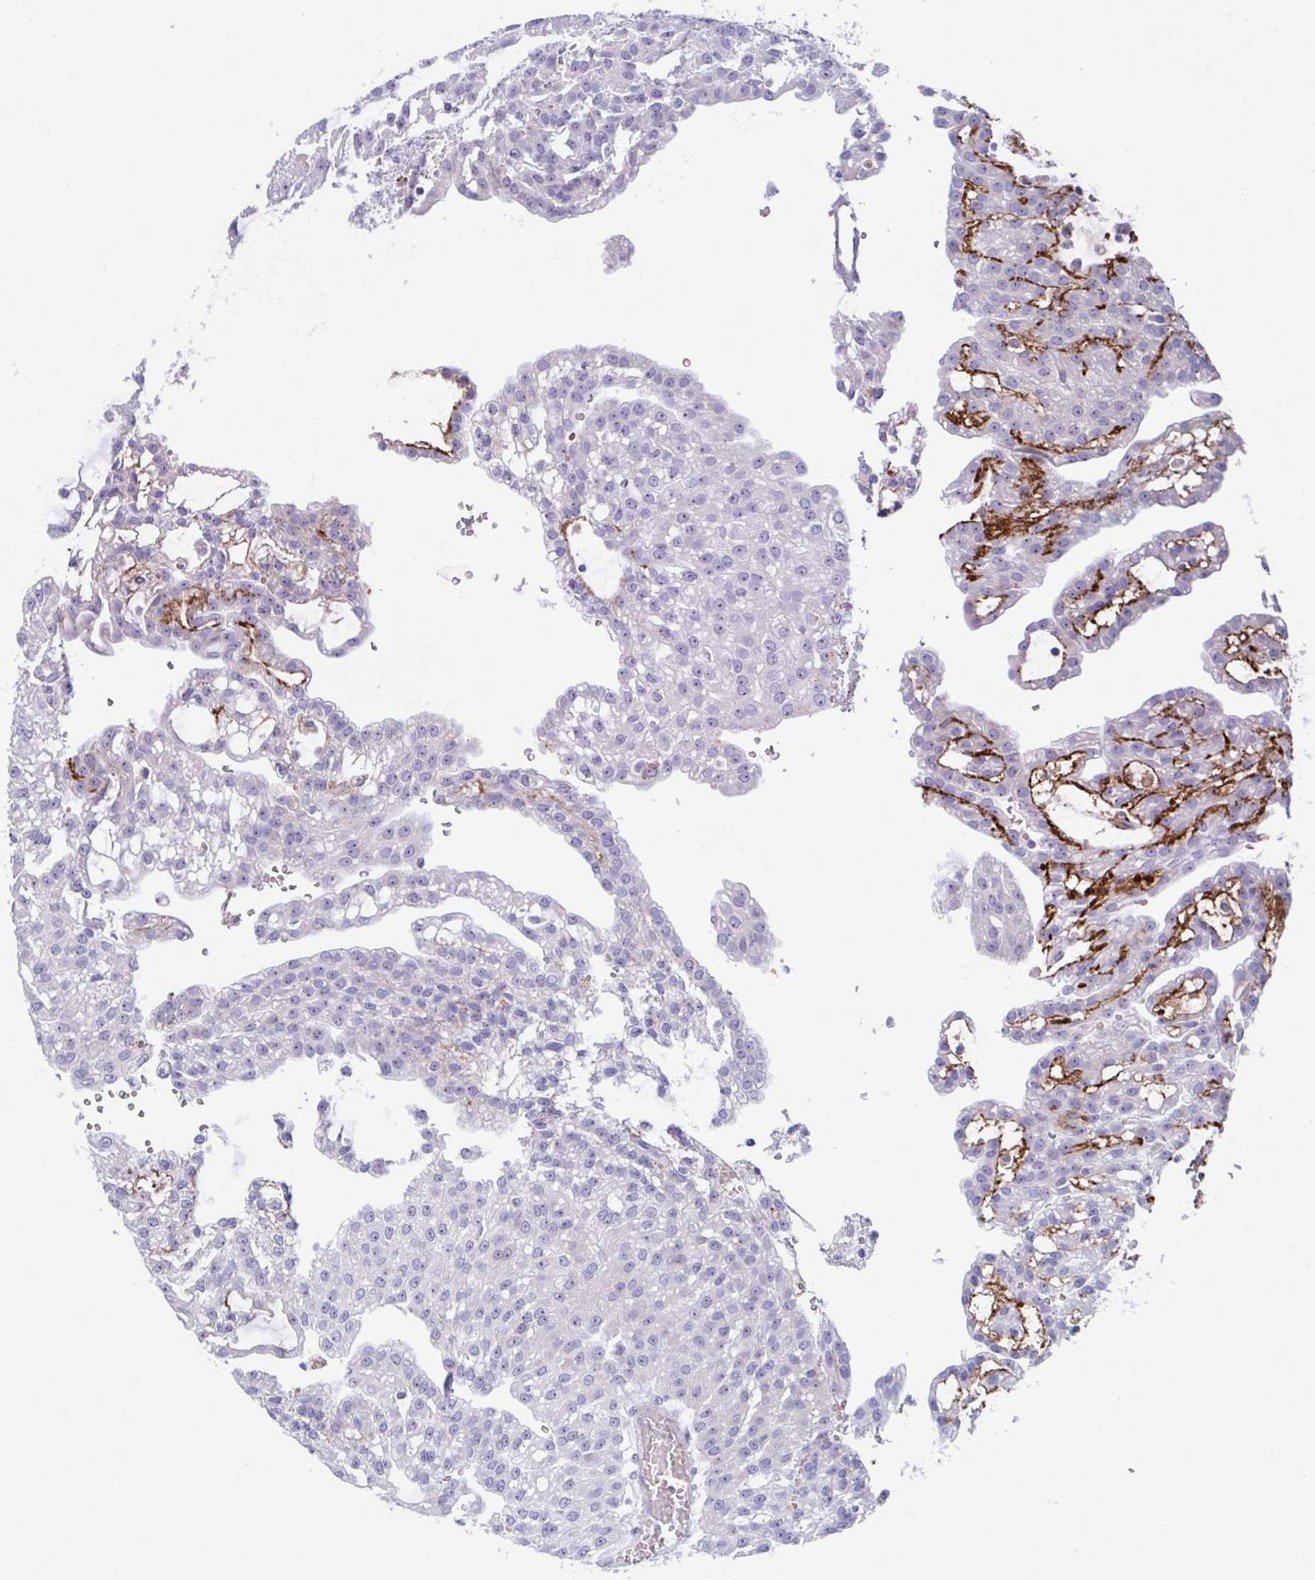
{"staining": {"intensity": "weak", "quantity": "<25%", "location": "nuclear"}, "tissue": "renal cancer", "cell_type": "Tumor cells", "image_type": "cancer", "snomed": [{"axis": "morphology", "description": "Adenocarcinoma, NOS"}, {"axis": "topography", "description": "Kidney"}], "caption": "This is a micrograph of immunohistochemistry staining of adenocarcinoma (renal), which shows no expression in tumor cells. (DAB (3,3'-diaminobenzidine) immunohistochemistry visualized using brightfield microscopy, high magnification).", "gene": "CENPQ", "patient": {"sex": "male", "age": 63}}